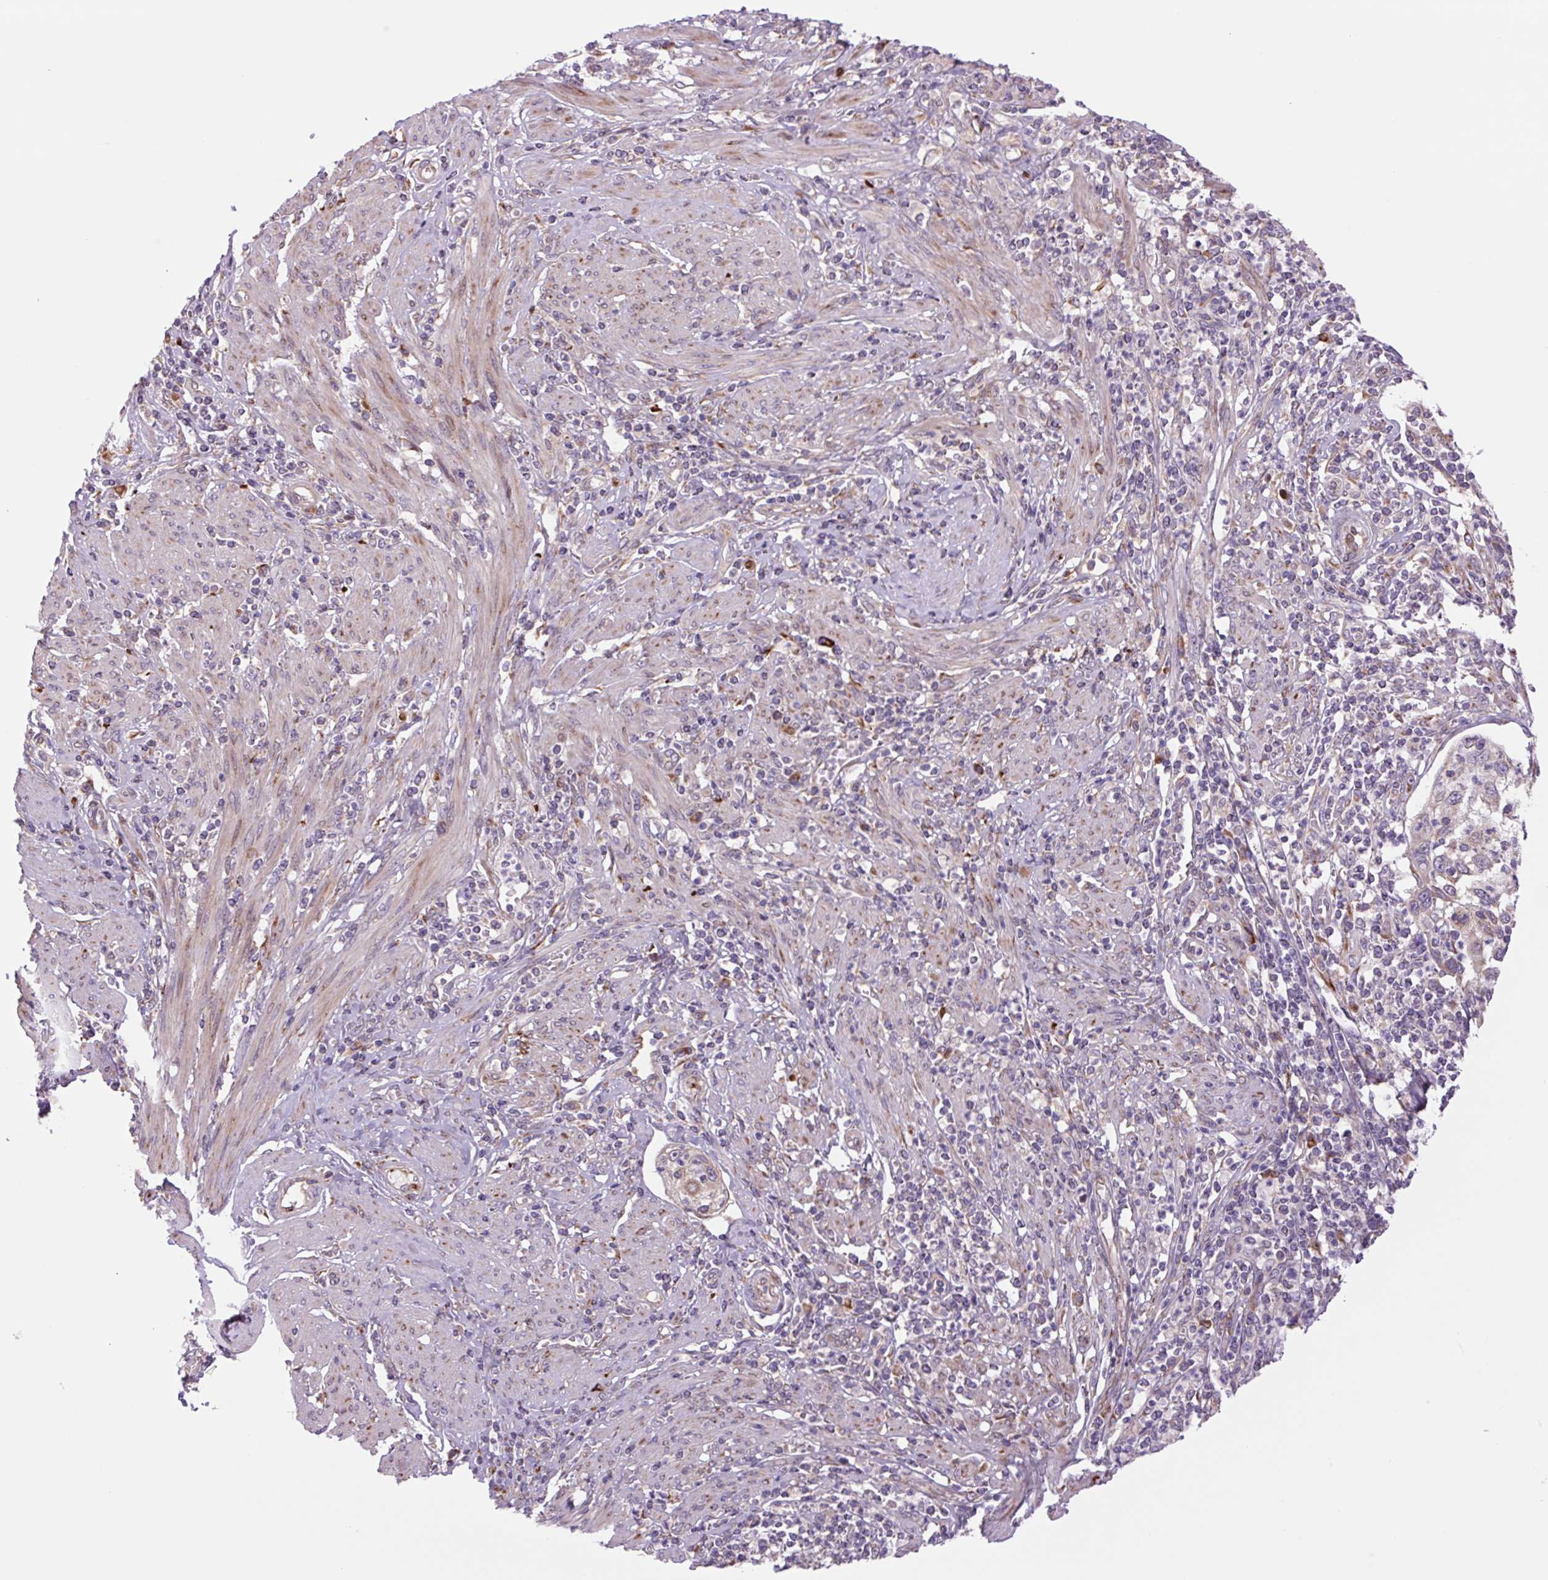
{"staining": {"intensity": "moderate", "quantity": ">75%", "location": "cytoplasmic/membranous"}, "tissue": "cervical cancer", "cell_type": "Tumor cells", "image_type": "cancer", "snomed": [{"axis": "morphology", "description": "Squamous cell carcinoma, NOS"}, {"axis": "topography", "description": "Cervix"}], "caption": "Tumor cells exhibit moderate cytoplasmic/membranous positivity in approximately >75% of cells in cervical cancer. (Brightfield microscopy of DAB IHC at high magnification).", "gene": "PLA2G4A", "patient": {"sex": "female", "age": 70}}